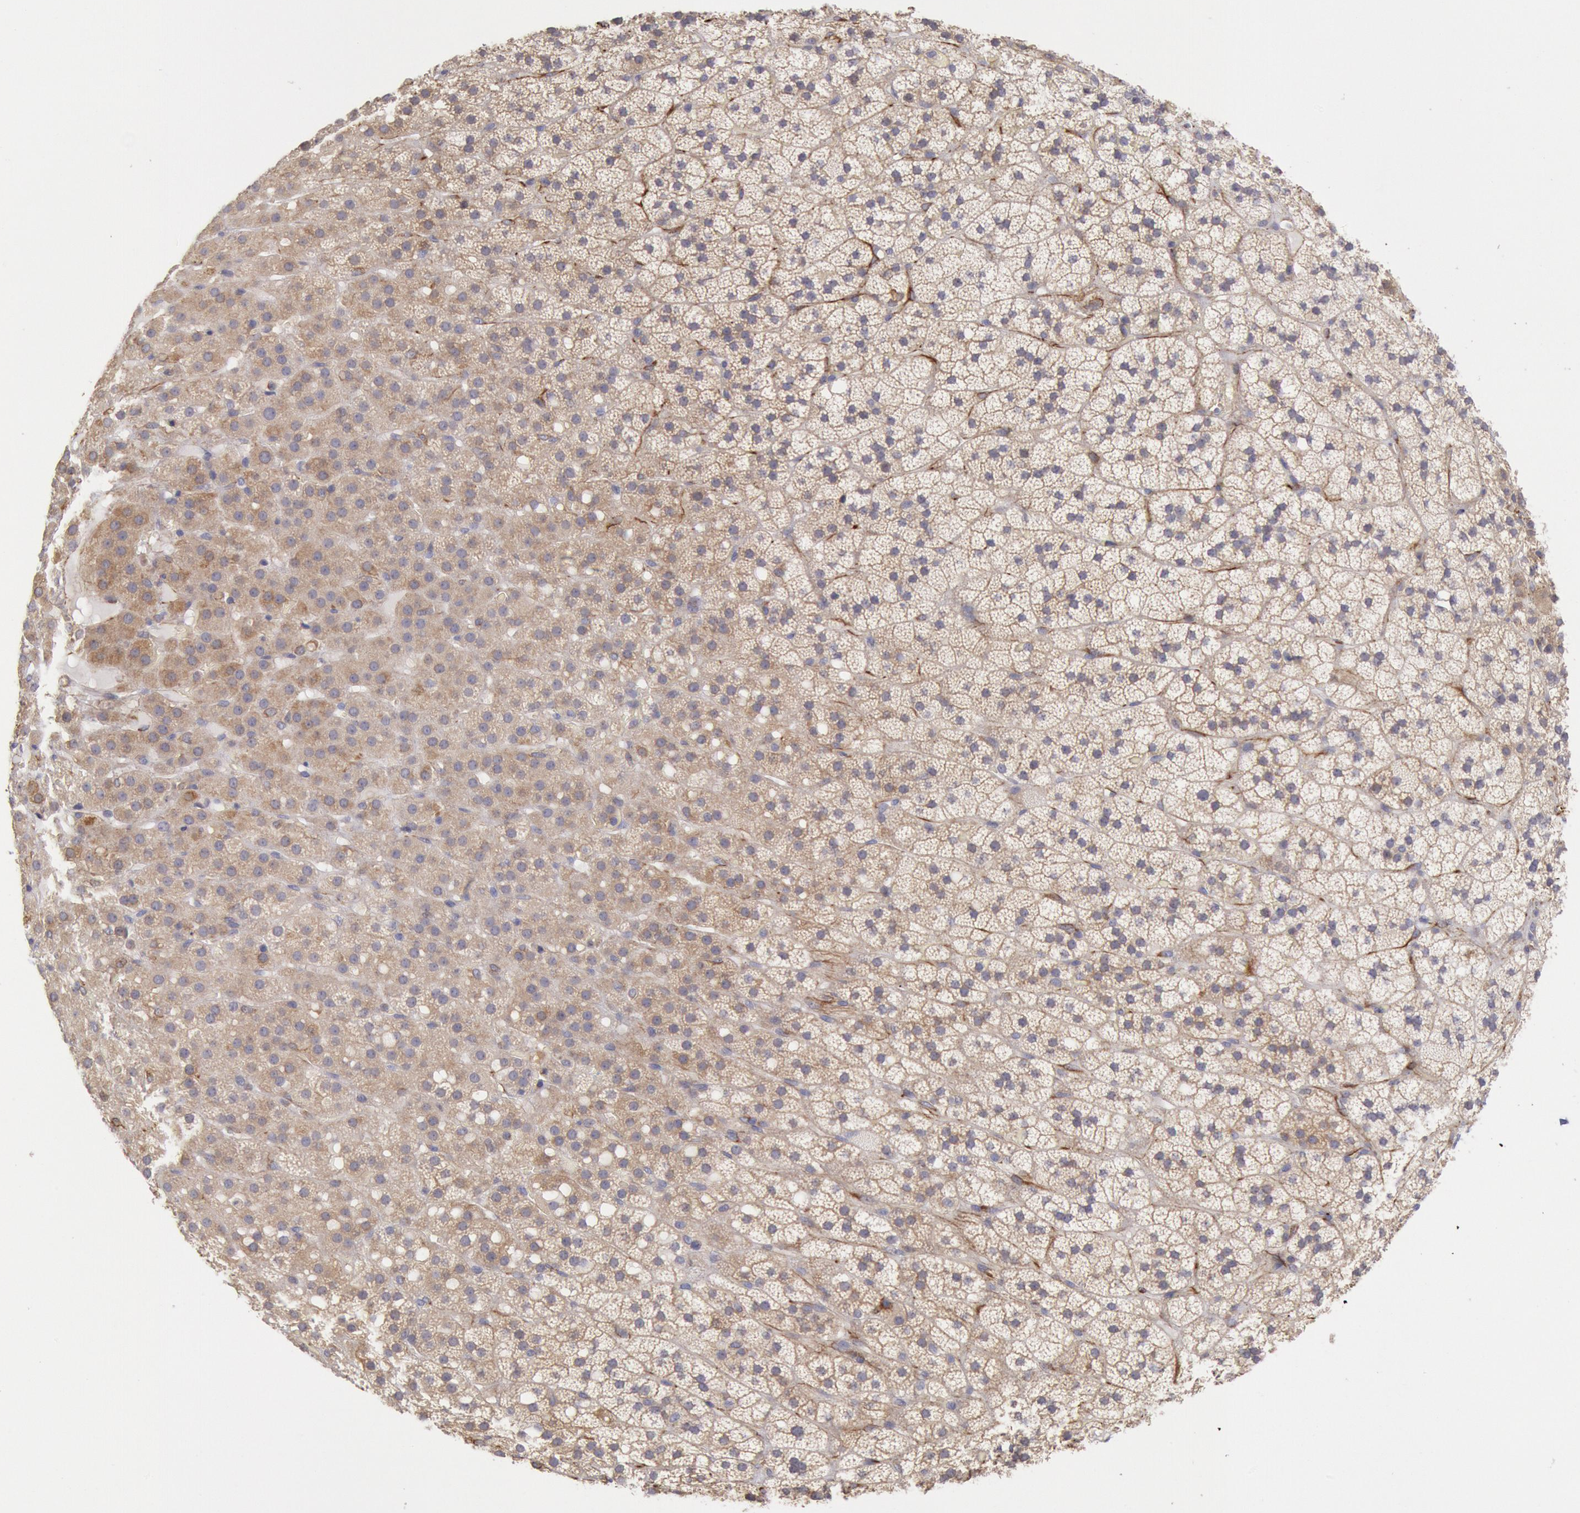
{"staining": {"intensity": "weak", "quantity": ">75%", "location": "cytoplasmic/membranous"}, "tissue": "adrenal gland", "cell_type": "Glandular cells", "image_type": "normal", "snomed": [{"axis": "morphology", "description": "Normal tissue, NOS"}, {"axis": "topography", "description": "Adrenal gland"}], "caption": "High-magnification brightfield microscopy of normal adrenal gland stained with DAB (brown) and counterstained with hematoxylin (blue). glandular cells exhibit weak cytoplasmic/membranous expression is present in approximately>75% of cells. The protein is shown in brown color, while the nuclei are stained blue.", "gene": "RNF139", "patient": {"sex": "male", "age": 35}}